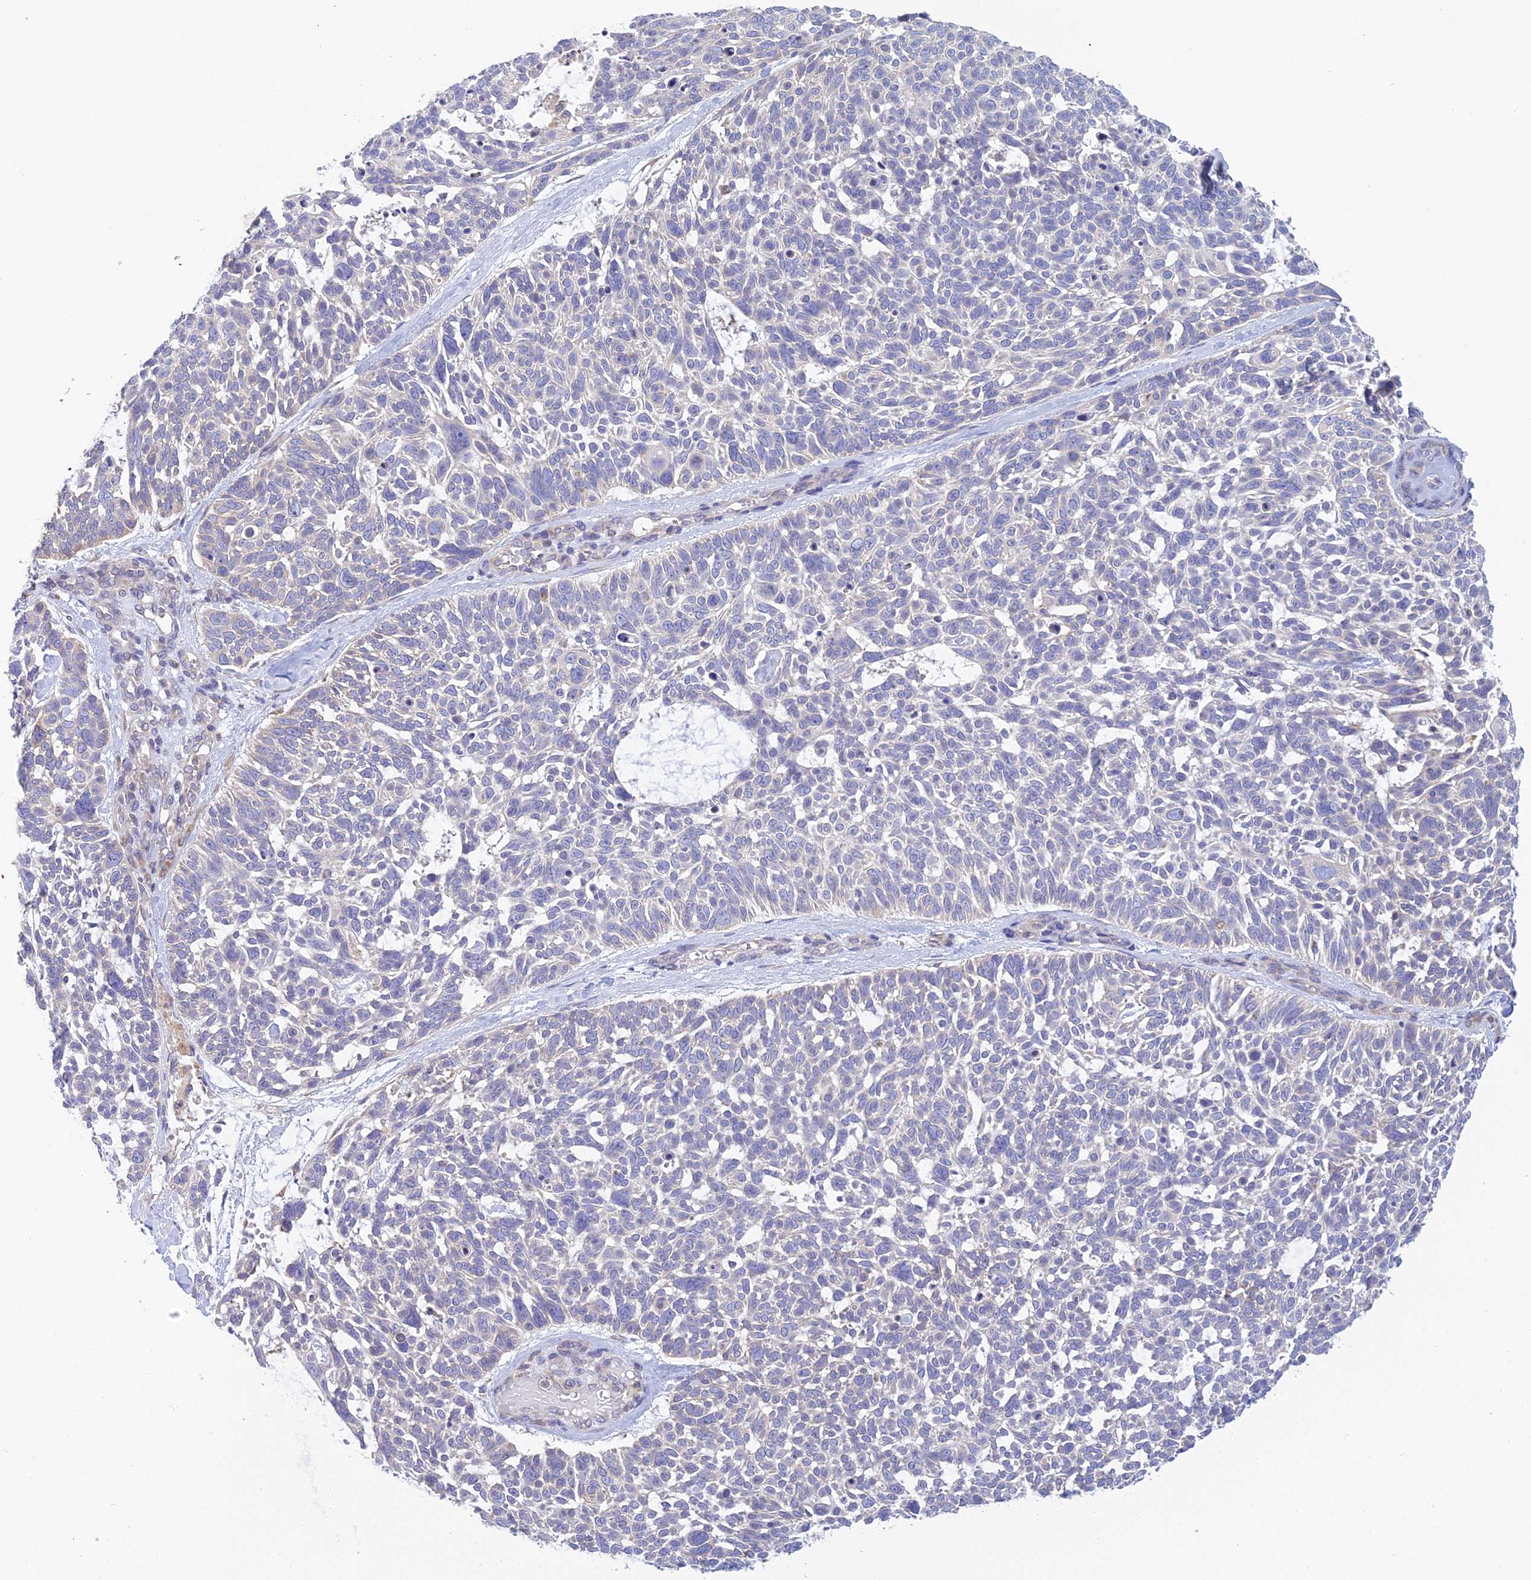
{"staining": {"intensity": "negative", "quantity": "none", "location": "none"}, "tissue": "skin cancer", "cell_type": "Tumor cells", "image_type": "cancer", "snomed": [{"axis": "morphology", "description": "Basal cell carcinoma"}, {"axis": "topography", "description": "Skin"}], "caption": "Immunohistochemistry (IHC) of human skin cancer demonstrates no expression in tumor cells.", "gene": "HM13", "patient": {"sex": "male", "age": 88}}